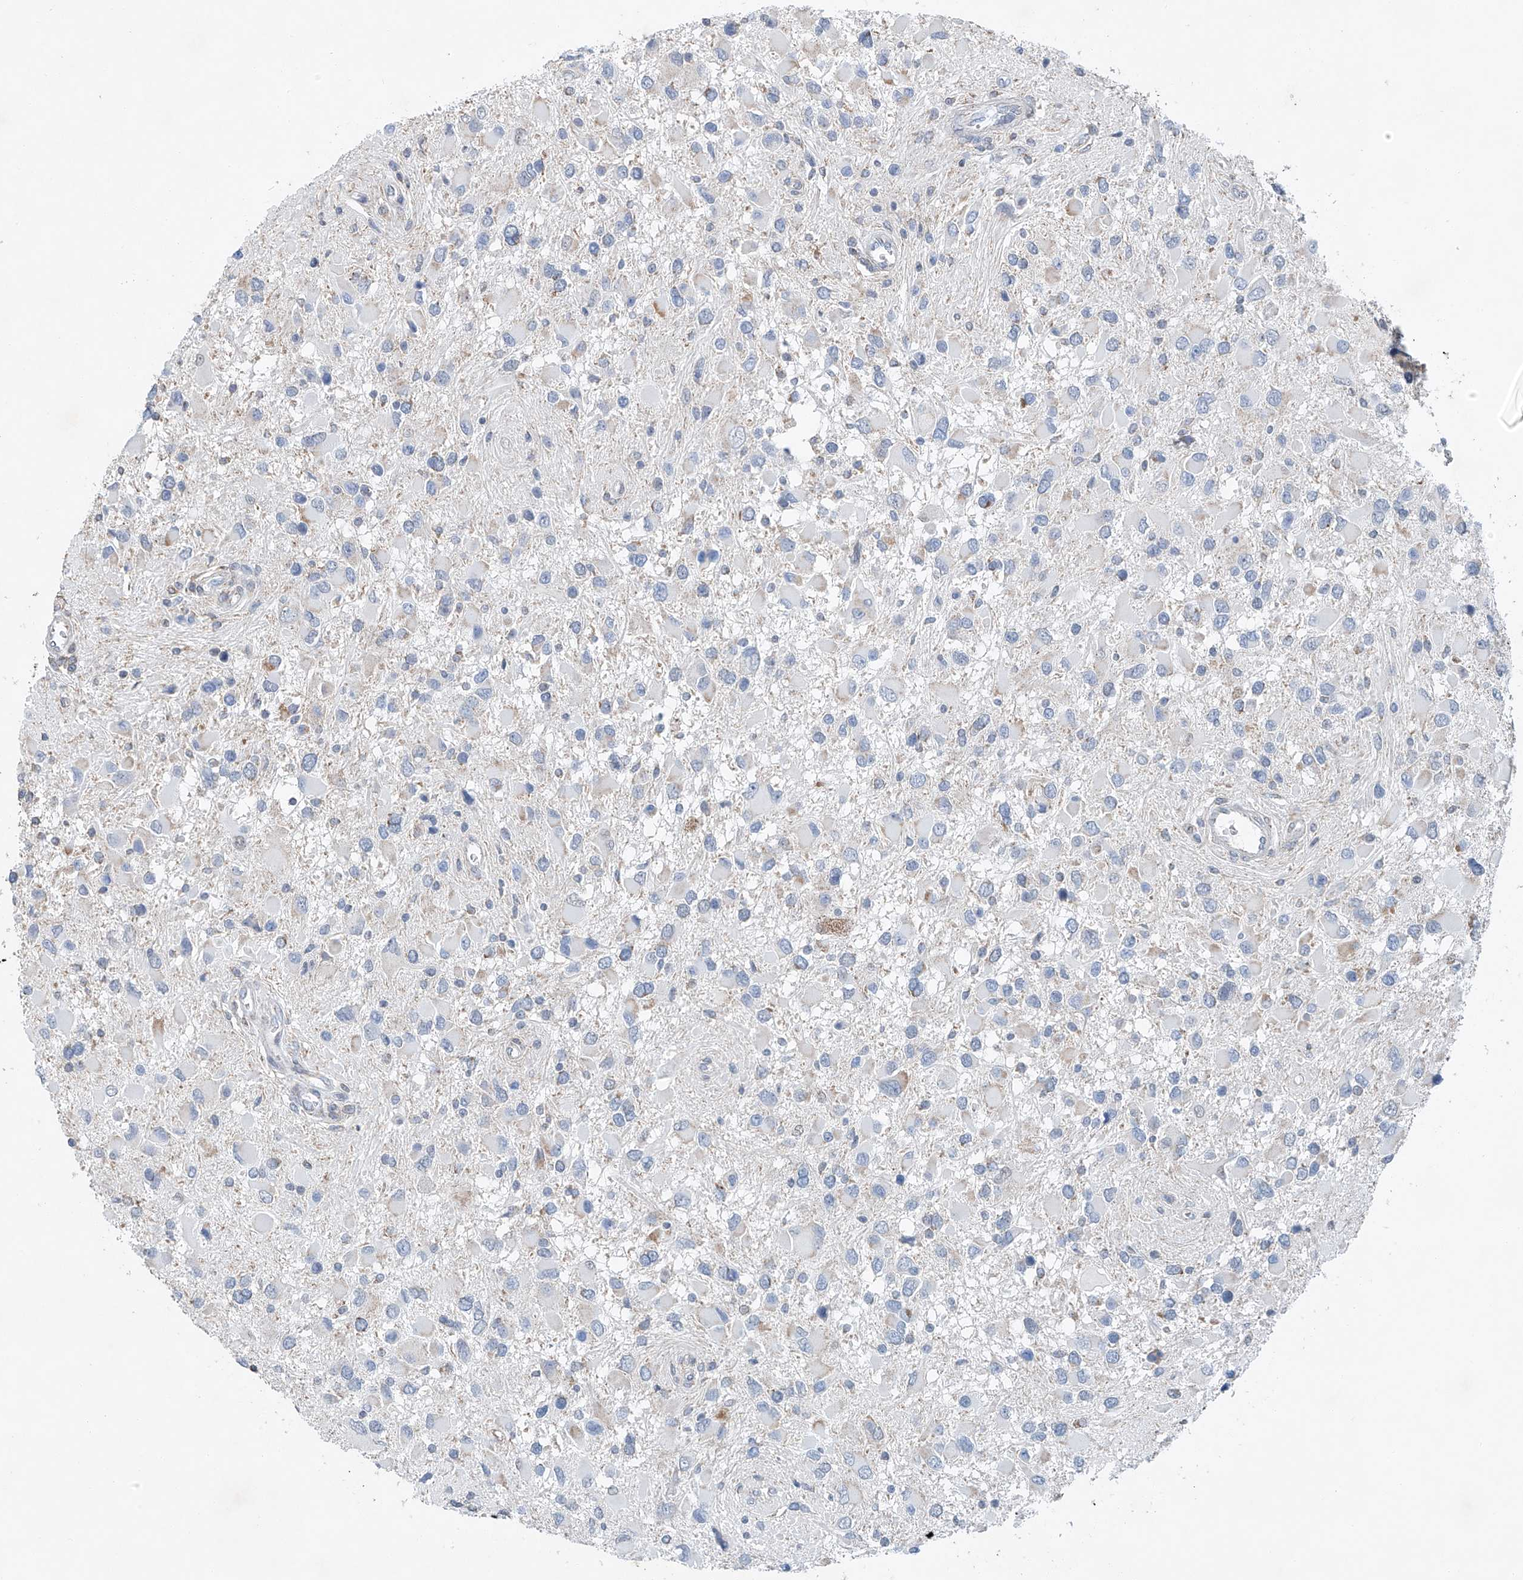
{"staining": {"intensity": "moderate", "quantity": "<25%", "location": "cytoplasmic/membranous"}, "tissue": "glioma", "cell_type": "Tumor cells", "image_type": "cancer", "snomed": [{"axis": "morphology", "description": "Glioma, malignant, High grade"}, {"axis": "topography", "description": "Brain"}], "caption": "High-power microscopy captured an IHC photomicrograph of glioma, revealing moderate cytoplasmic/membranous expression in about <25% of tumor cells.", "gene": "KLF15", "patient": {"sex": "male", "age": 53}}